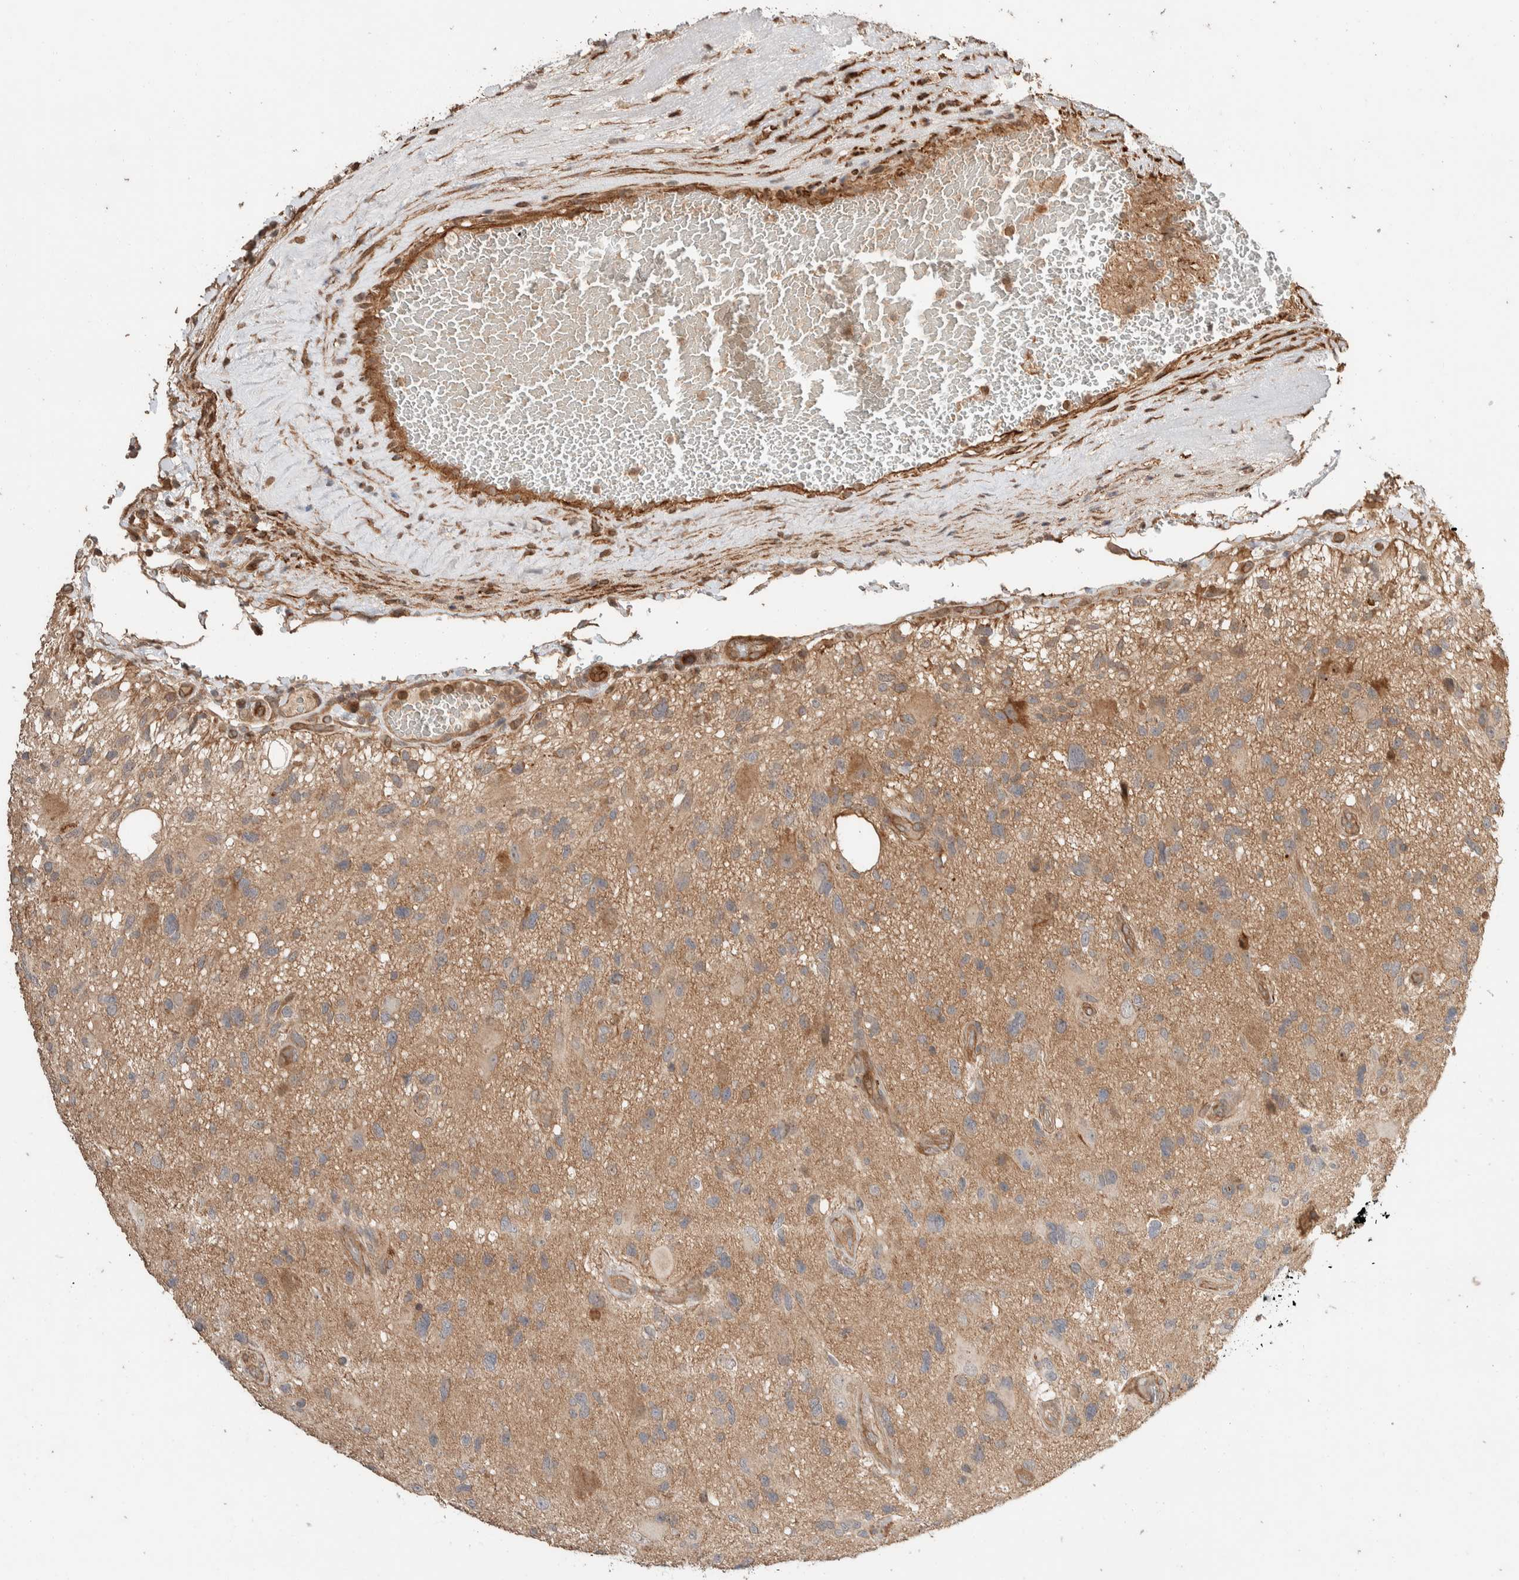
{"staining": {"intensity": "weak", "quantity": ">75%", "location": "cytoplasmic/membranous"}, "tissue": "glioma", "cell_type": "Tumor cells", "image_type": "cancer", "snomed": [{"axis": "morphology", "description": "Glioma, malignant, High grade"}, {"axis": "topography", "description": "Brain"}], "caption": "An image of malignant glioma (high-grade) stained for a protein exhibits weak cytoplasmic/membranous brown staining in tumor cells. (DAB (3,3'-diaminobenzidine) IHC with brightfield microscopy, high magnification).", "gene": "ERC1", "patient": {"sex": "male", "age": 33}}